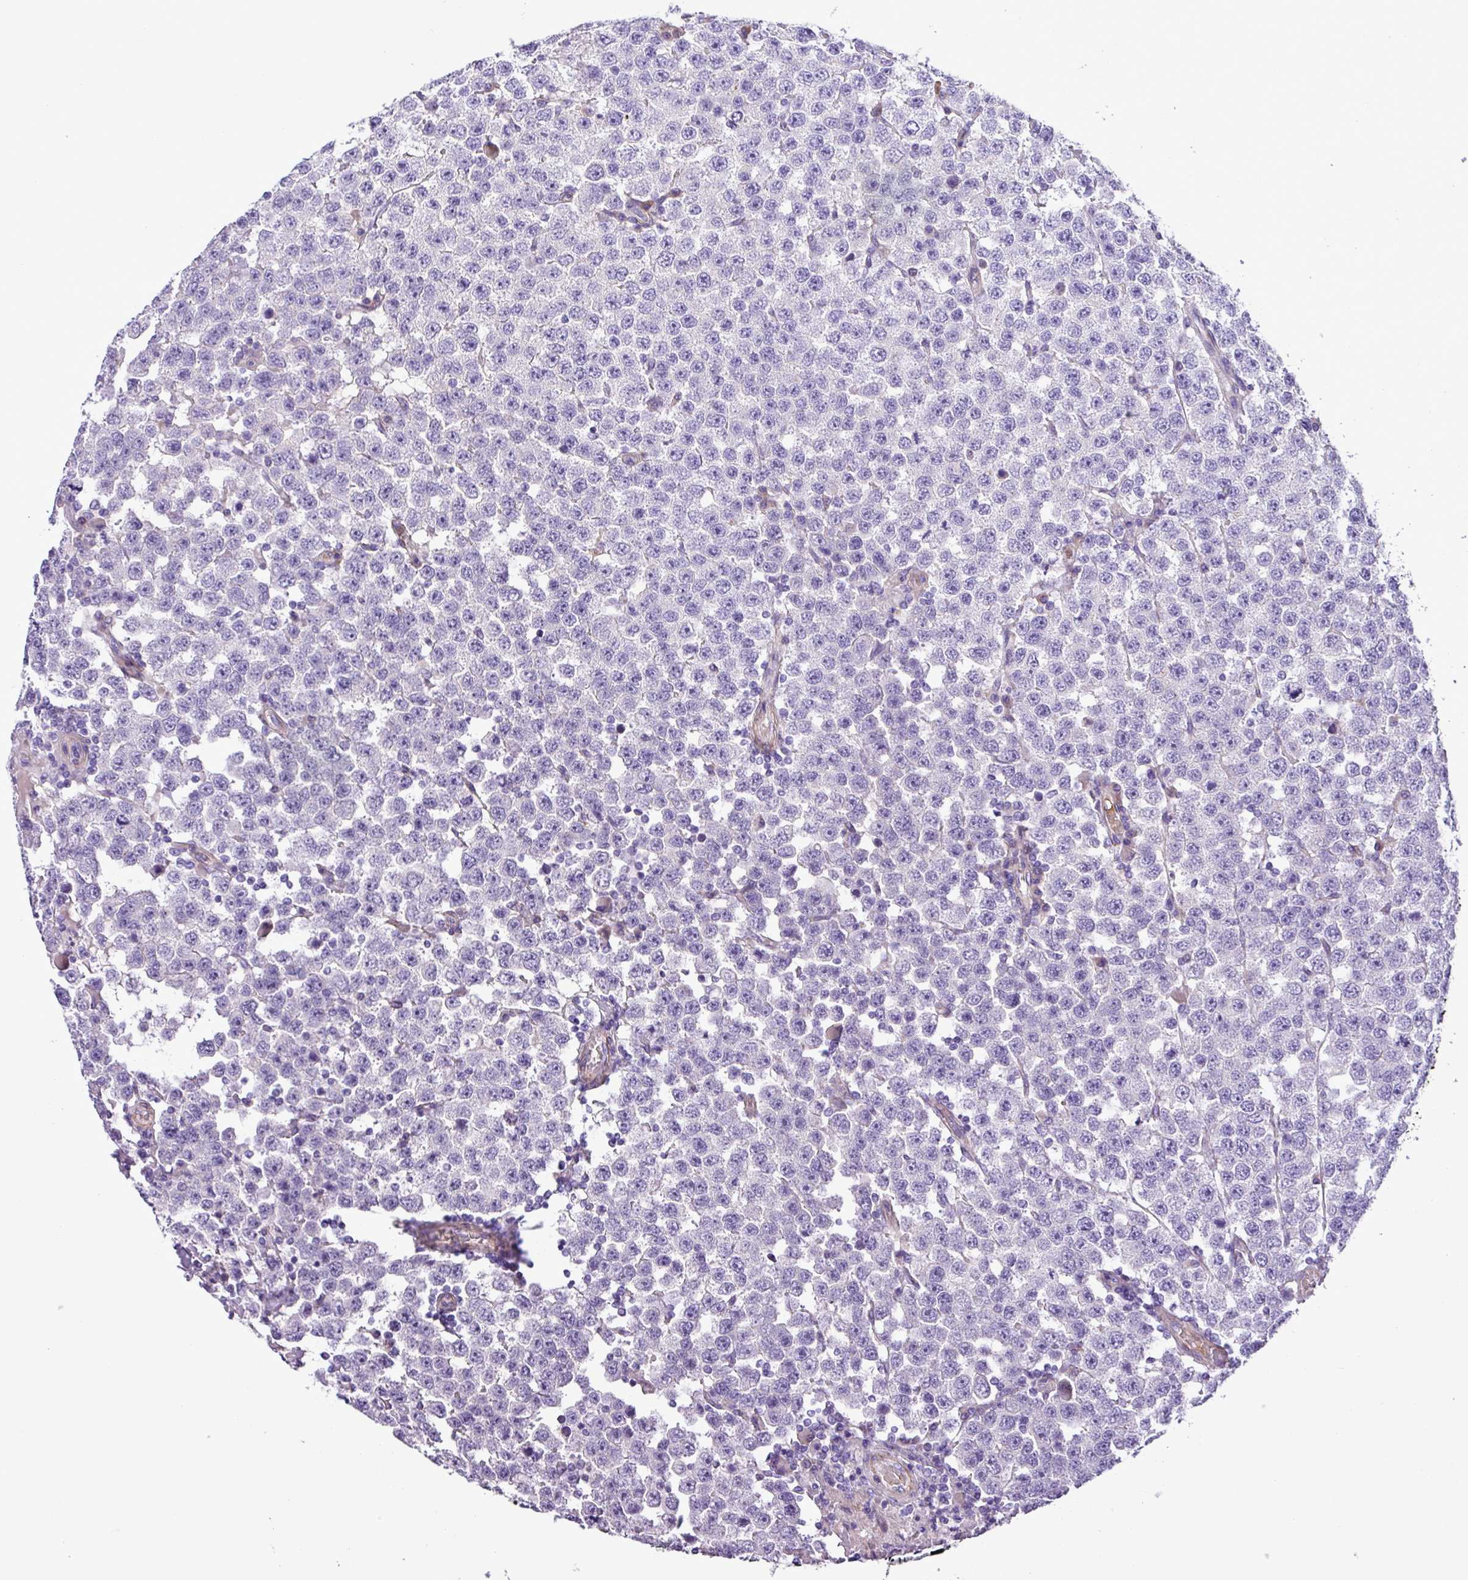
{"staining": {"intensity": "negative", "quantity": "none", "location": "none"}, "tissue": "testis cancer", "cell_type": "Tumor cells", "image_type": "cancer", "snomed": [{"axis": "morphology", "description": "Seminoma, NOS"}, {"axis": "topography", "description": "Testis"}], "caption": "IHC photomicrograph of human seminoma (testis) stained for a protein (brown), which displays no expression in tumor cells.", "gene": "C11orf91", "patient": {"sex": "male", "age": 28}}